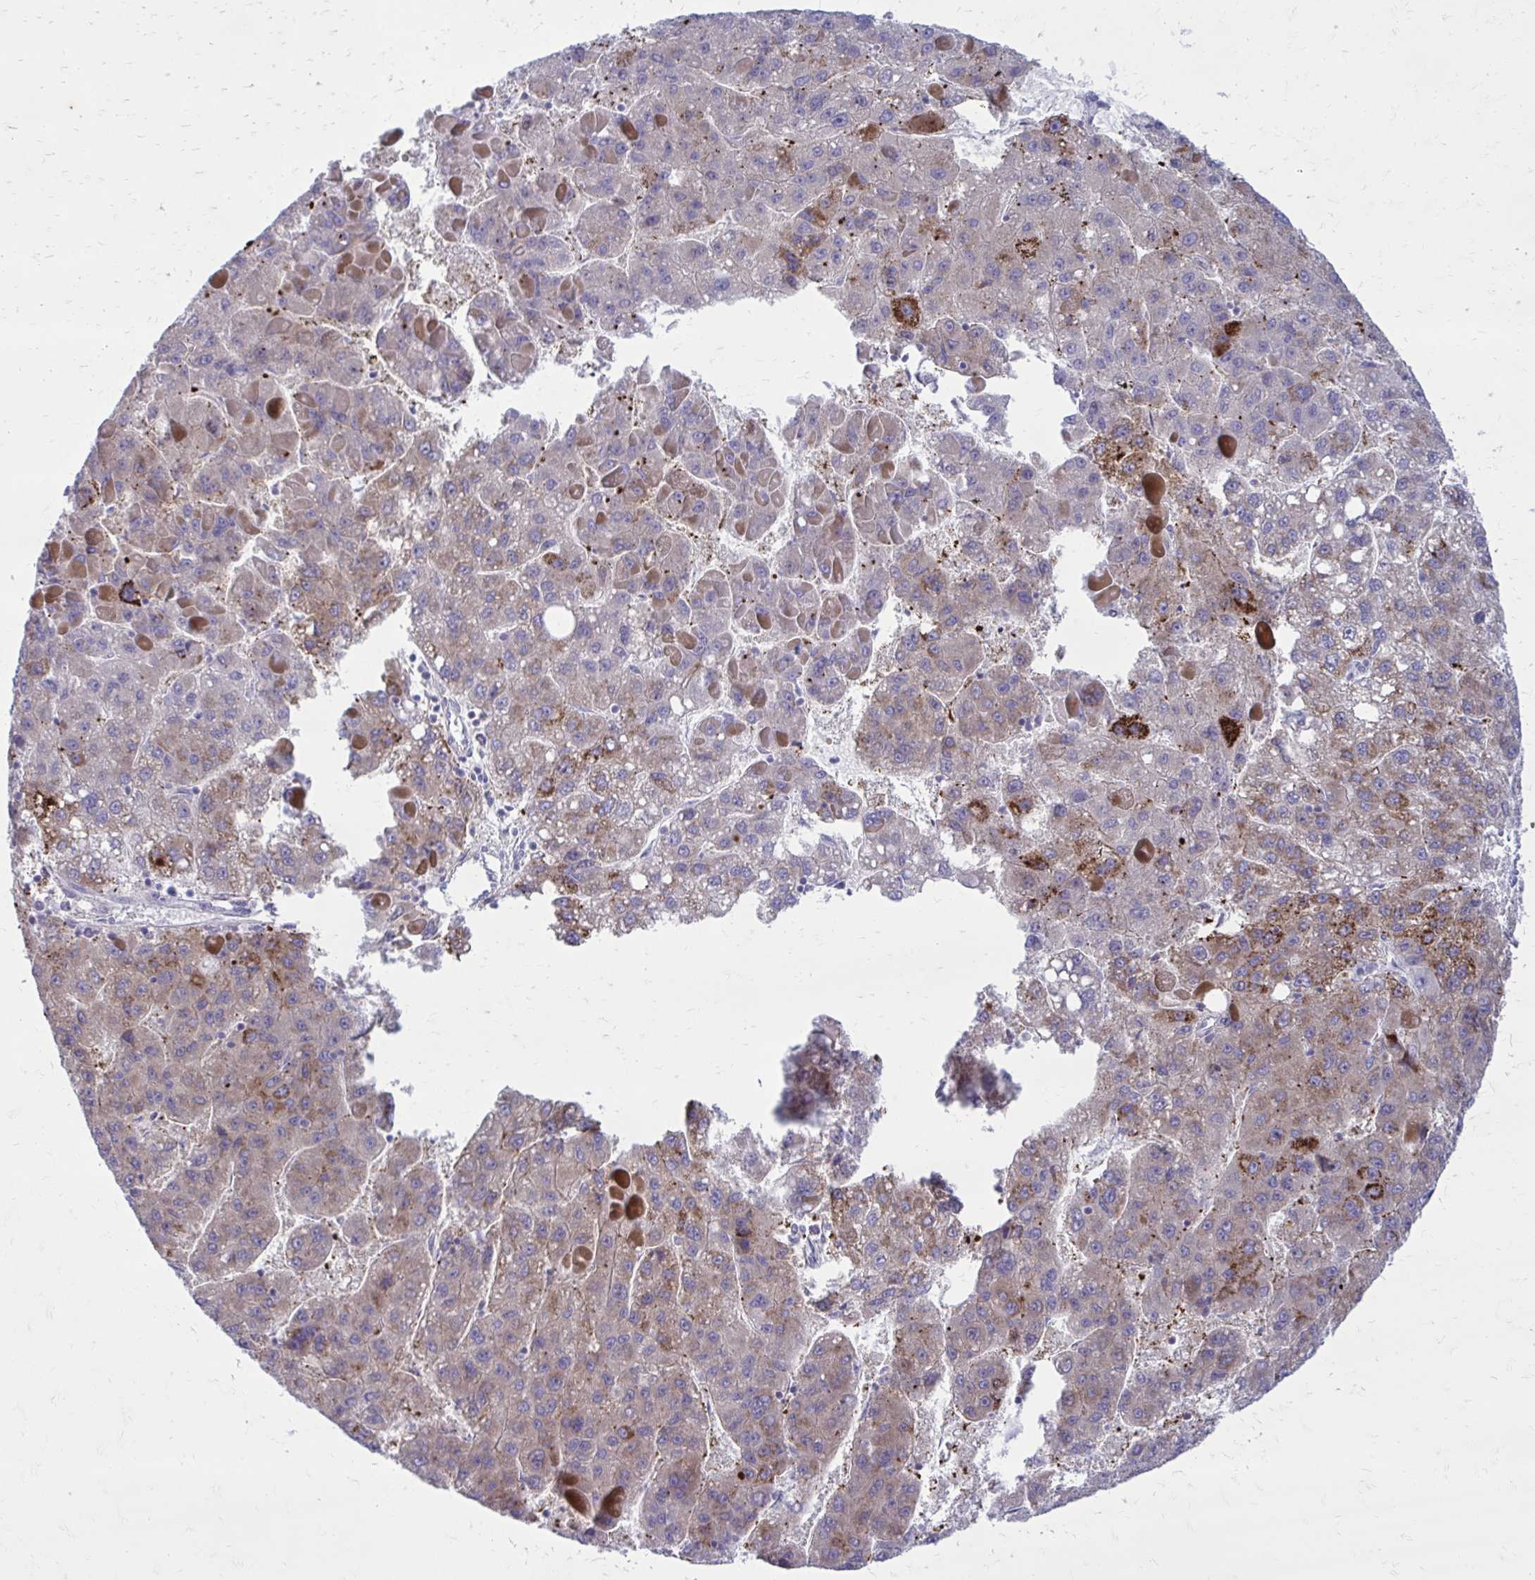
{"staining": {"intensity": "moderate", "quantity": "<25%", "location": "cytoplasmic/membranous"}, "tissue": "liver cancer", "cell_type": "Tumor cells", "image_type": "cancer", "snomed": [{"axis": "morphology", "description": "Carcinoma, Hepatocellular, NOS"}, {"axis": "topography", "description": "Liver"}], "caption": "Immunohistochemical staining of human liver cancer reveals low levels of moderate cytoplasmic/membranous protein expression in about <25% of tumor cells.", "gene": "GIGYF2", "patient": {"sex": "female", "age": 82}}